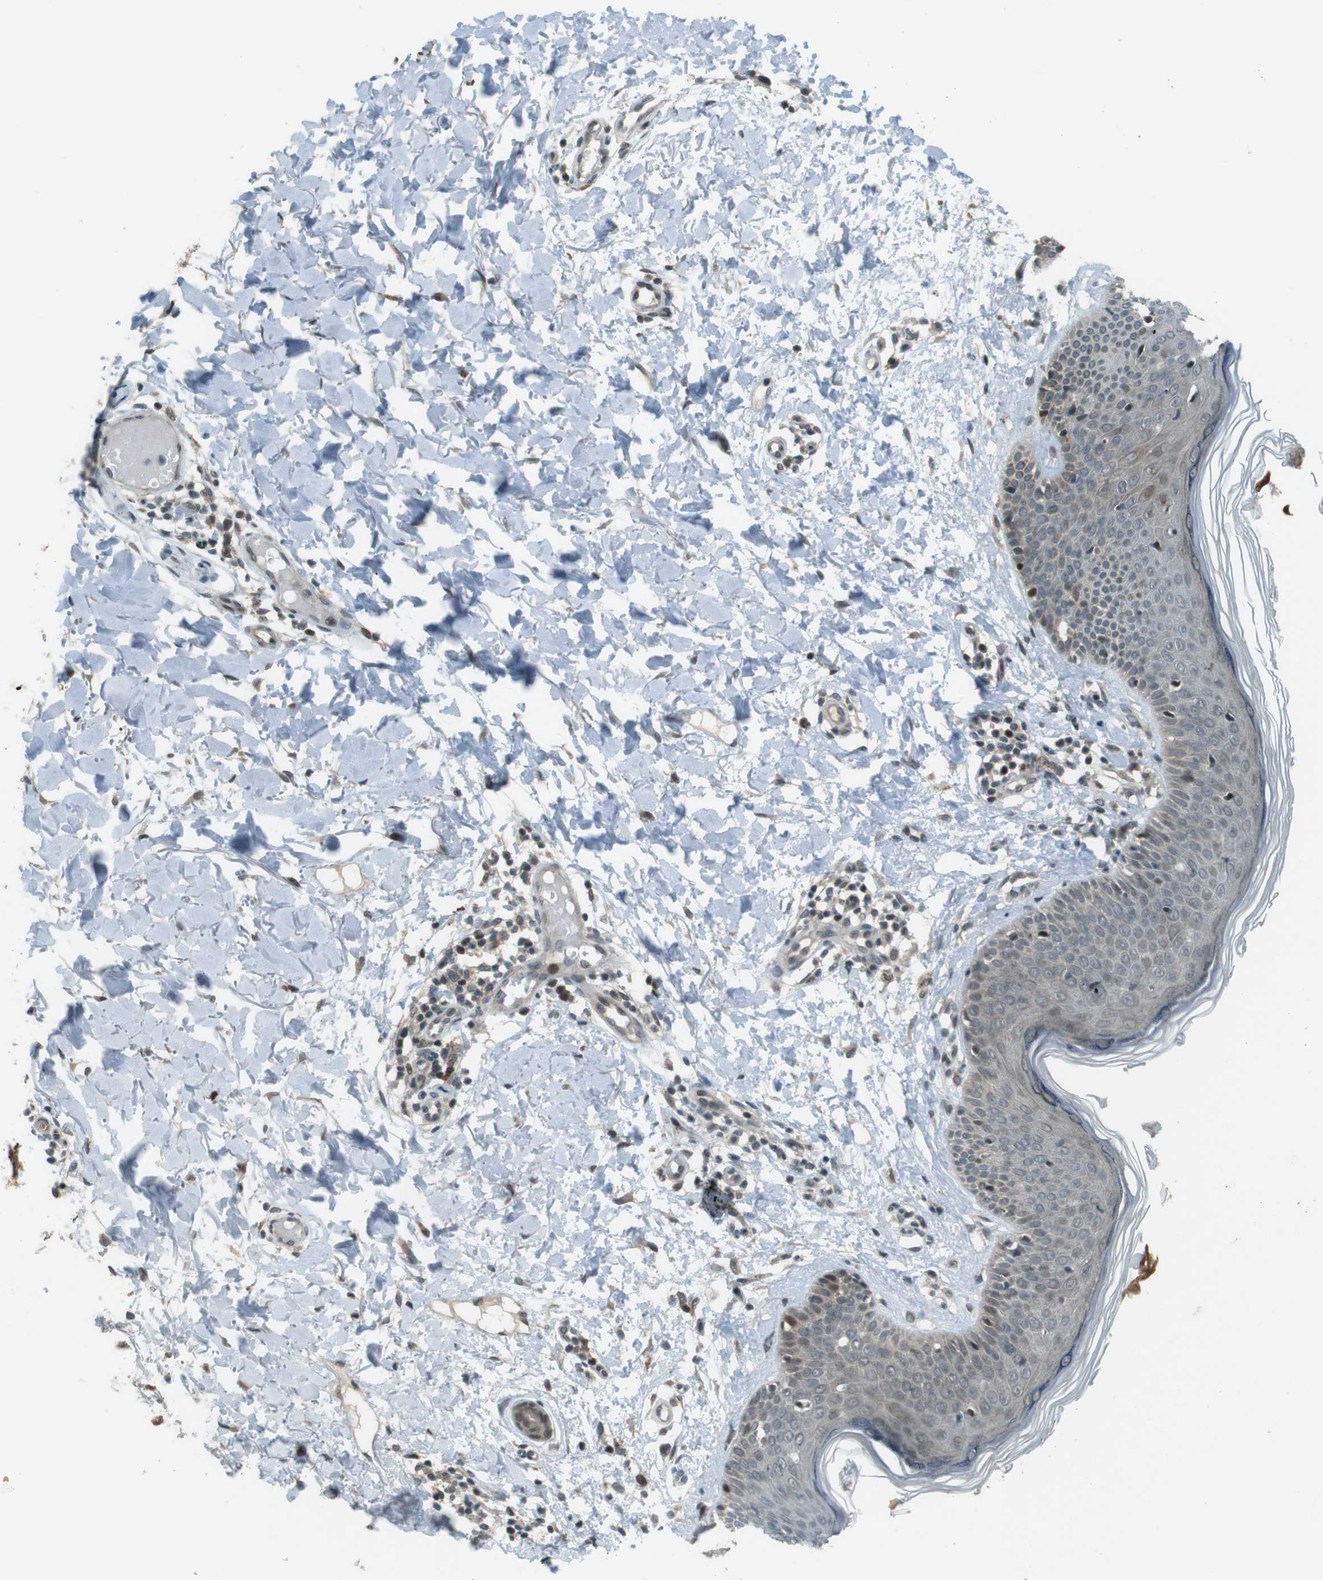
{"staining": {"intensity": "weak", "quantity": ">75%", "location": "cytoplasmic/membranous,nuclear"}, "tissue": "skin", "cell_type": "Fibroblasts", "image_type": "normal", "snomed": [{"axis": "morphology", "description": "Normal tissue, NOS"}, {"axis": "topography", "description": "Skin"}], "caption": "The micrograph exhibits a brown stain indicating the presence of a protein in the cytoplasmic/membranous,nuclear of fibroblasts in skin.", "gene": "SLITRK5", "patient": {"sex": "female", "age": 56}}